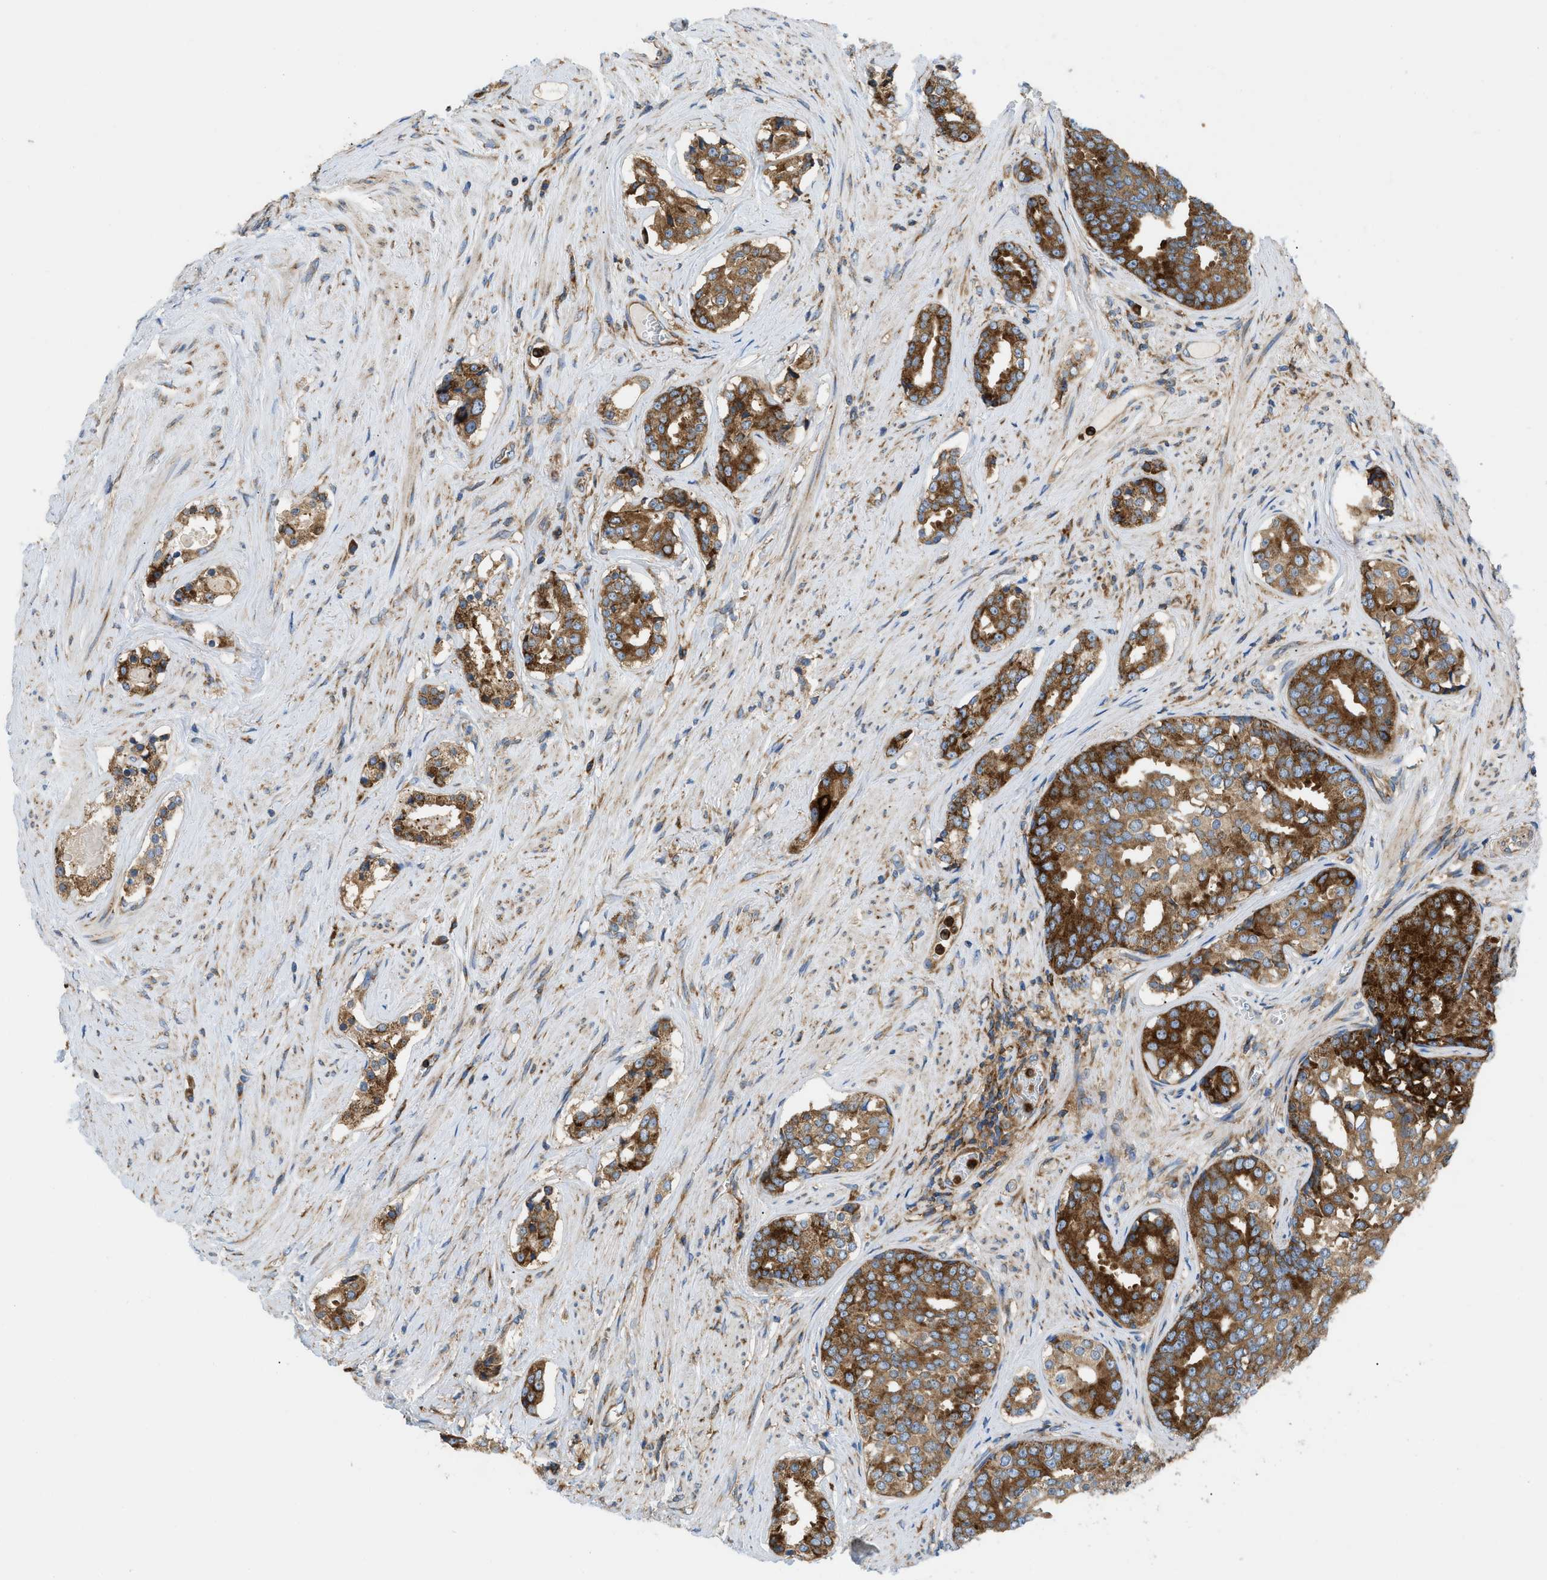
{"staining": {"intensity": "strong", "quantity": ">75%", "location": "cytoplasmic/membranous"}, "tissue": "prostate cancer", "cell_type": "Tumor cells", "image_type": "cancer", "snomed": [{"axis": "morphology", "description": "Adenocarcinoma, High grade"}, {"axis": "topography", "description": "Prostate"}], "caption": "Strong cytoplasmic/membranous staining is appreciated in approximately >75% of tumor cells in prostate cancer (high-grade adenocarcinoma).", "gene": "GPAT4", "patient": {"sex": "male", "age": 71}}